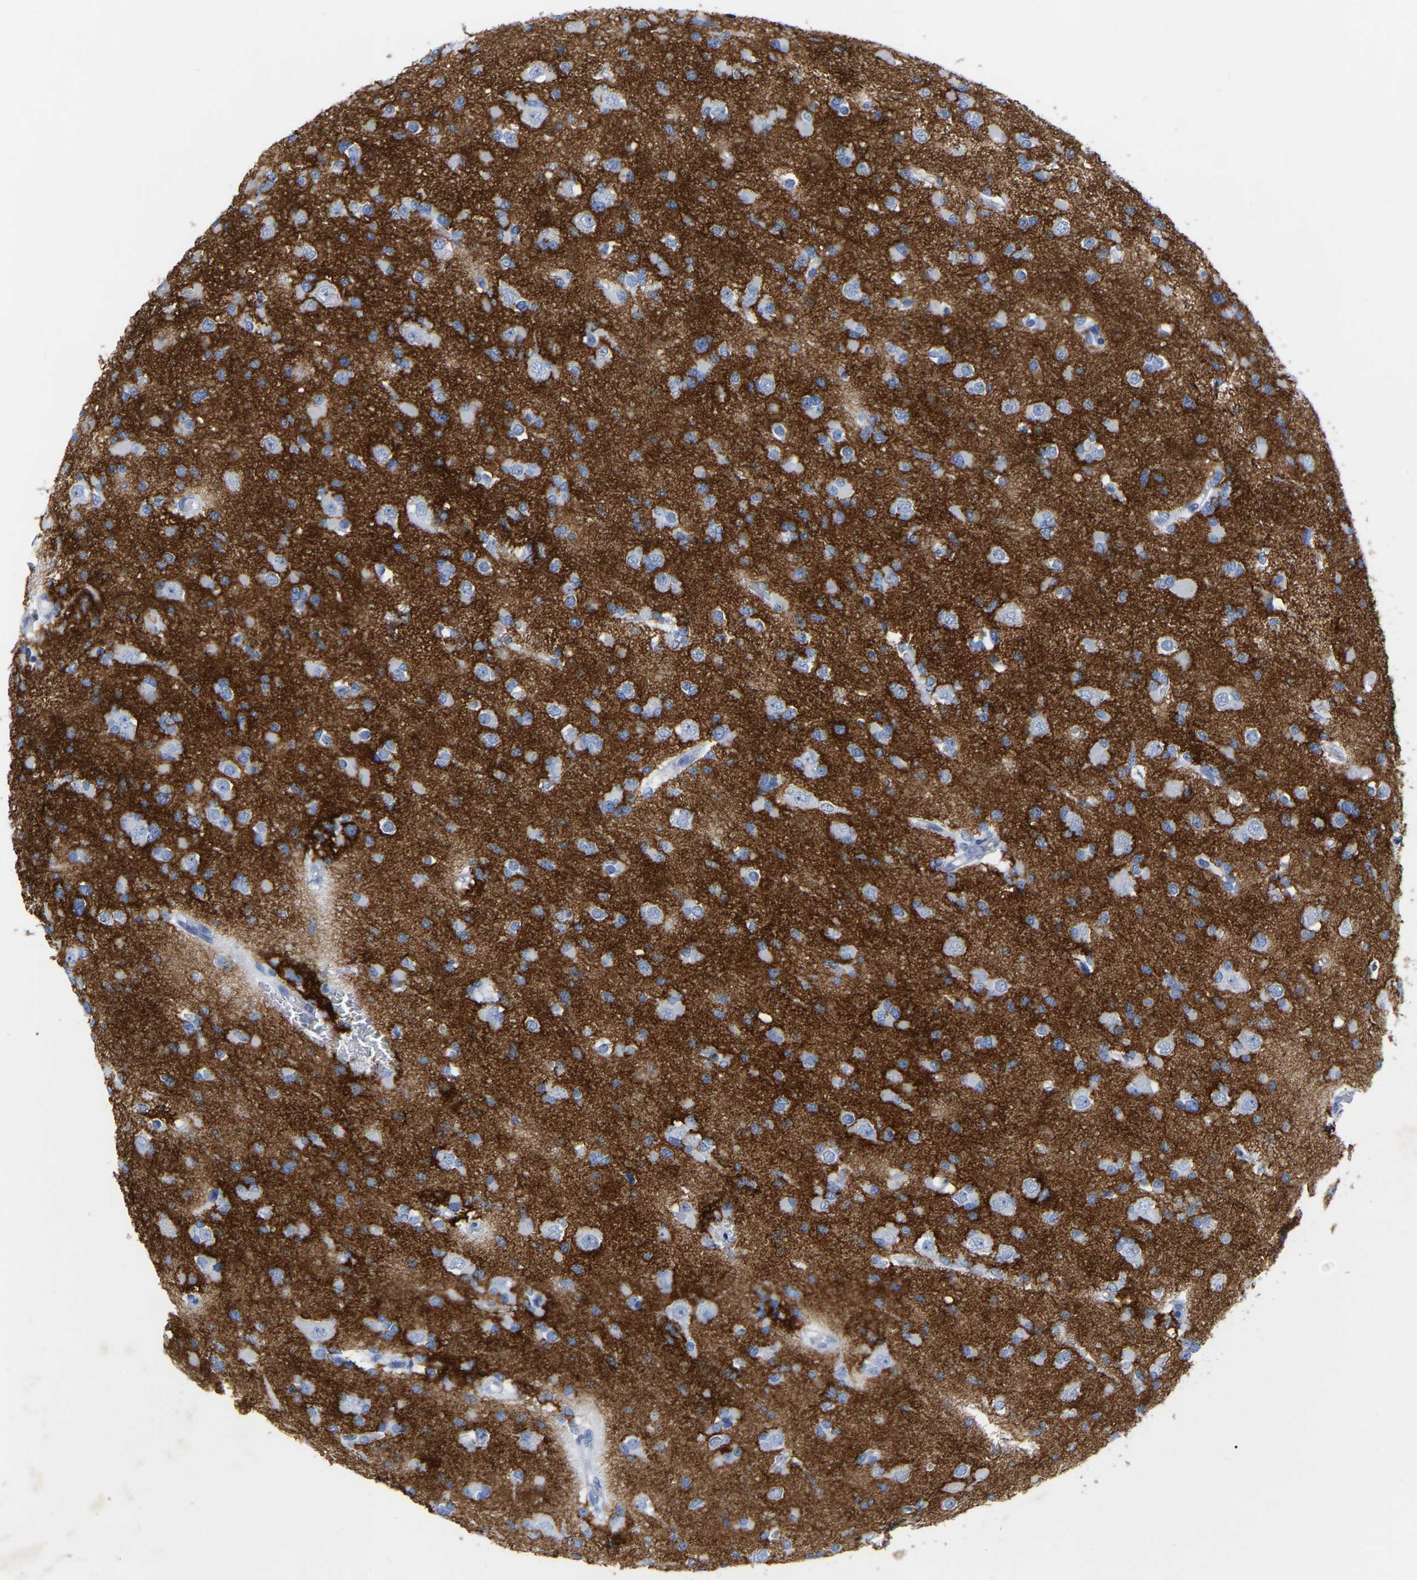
{"staining": {"intensity": "negative", "quantity": "none", "location": "none"}, "tissue": "glioma", "cell_type": "Tumor cells", "image_type": "cancer", "snomed": [{"axis": "morphology", "description": "Glioma, malignant, Low grade"}, {"axis": "topography", "description": "Brain"}], "caption": "Protein analysis of glioma exhibits no significant expression in tumor cells.", "gene": "HAPLN1", "patient": {"sex": "female", "age": 22}}